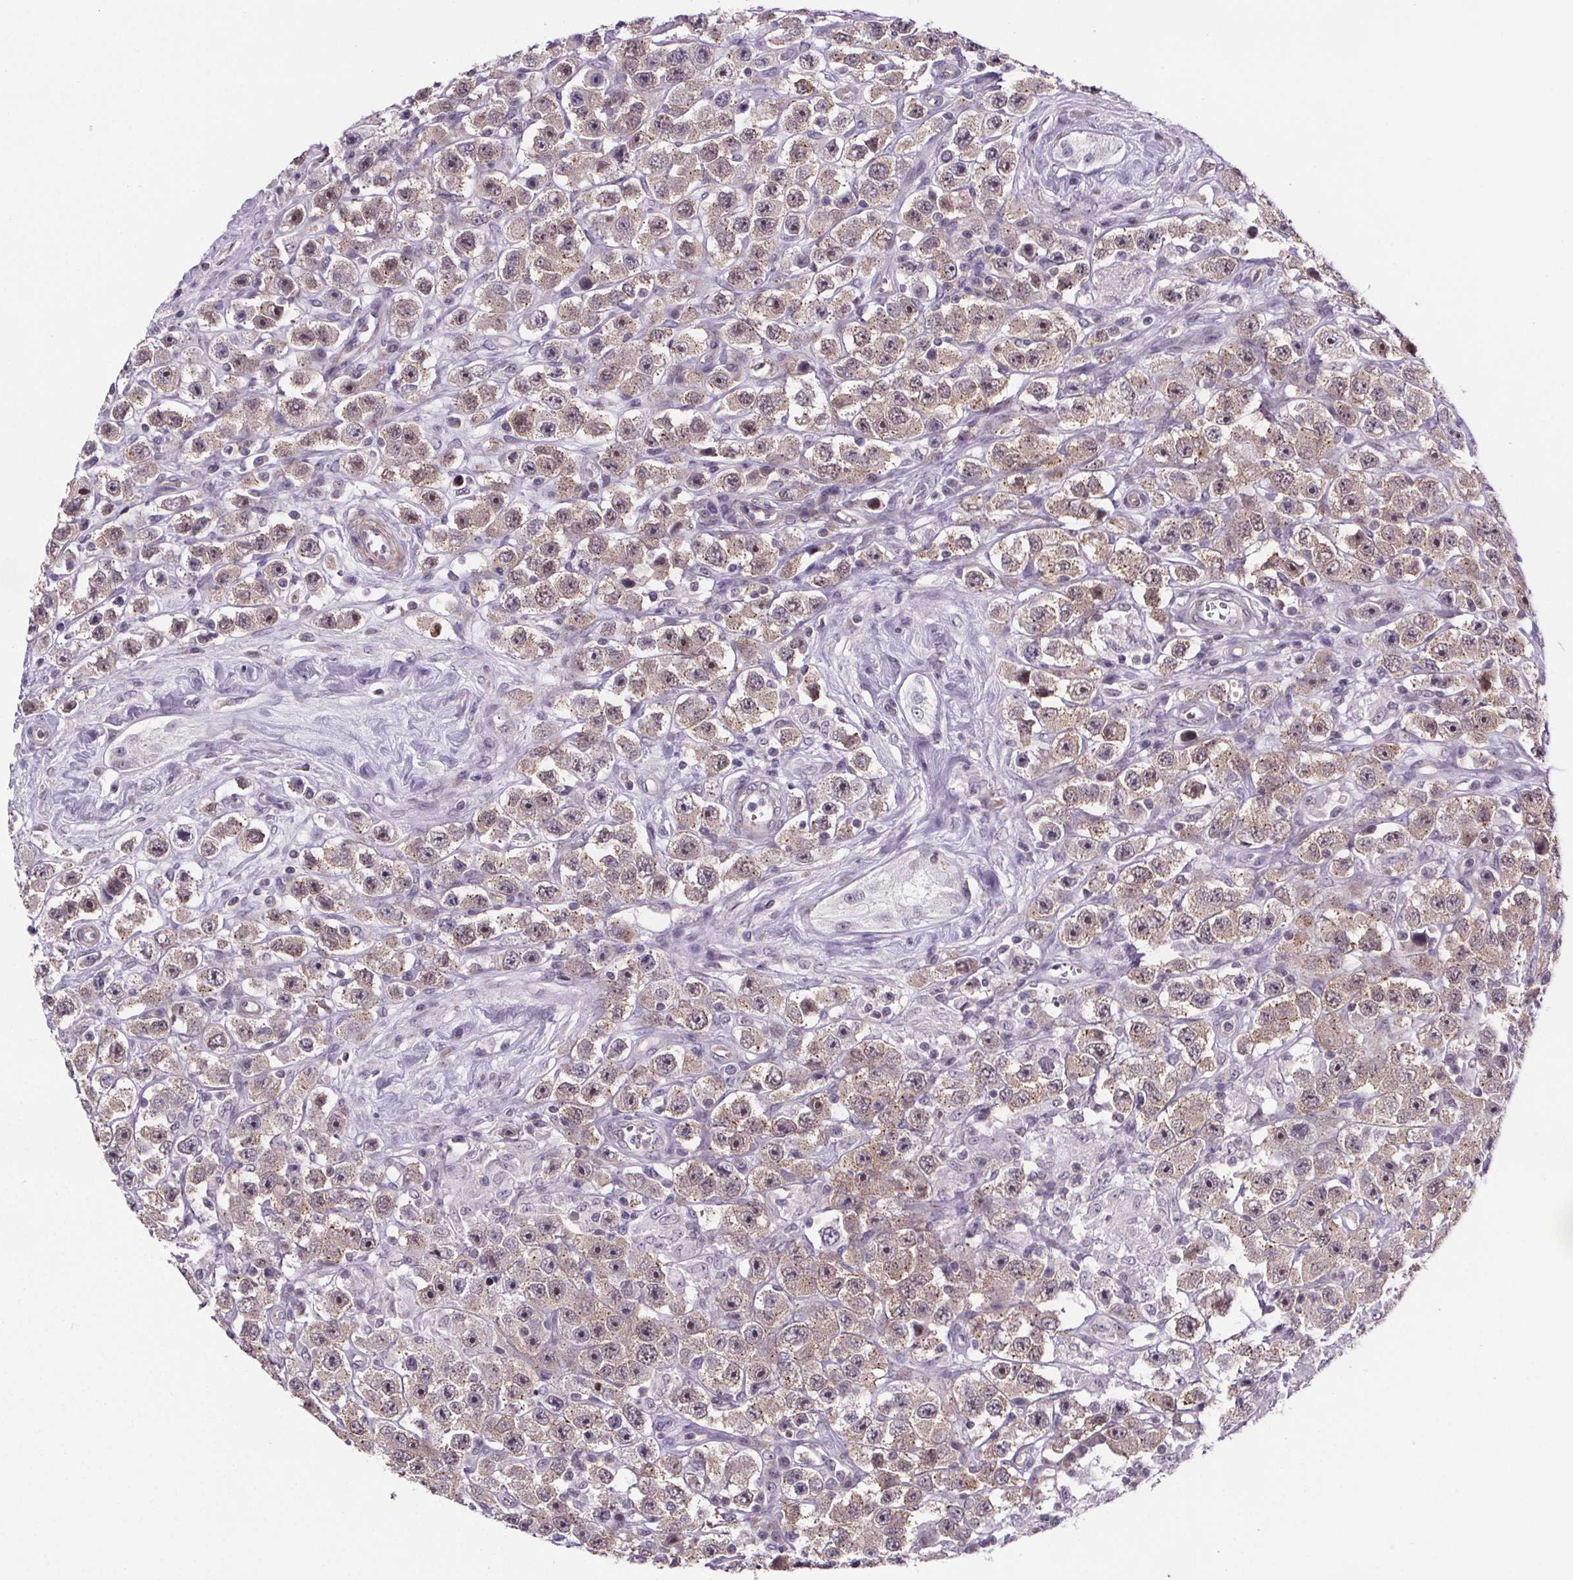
{"staining": {"intensity": "weak", "quantity": "25%-75%", "location": "cytoplasmic/membranous"}, "tissue": "testis cancer", "cell_type": "Tumor cells", "image_type": "cancer", "snomed": [{"axis": "morphology", "description": "Seminoma, NOS"}, {"axis": "topography", "description": "Testis"}], "caption": "A high-resolution image shows IHC staining of testis cancer (seminoma), which exhibits weak cytoplasmic/membranous staining in approximately 25%-75% of tumor cells. The protein of interest is shown in brown color, while the nuclei are stained blue.", "gene": "TTC12", "patient": {"sex": "male", "age": 45}}